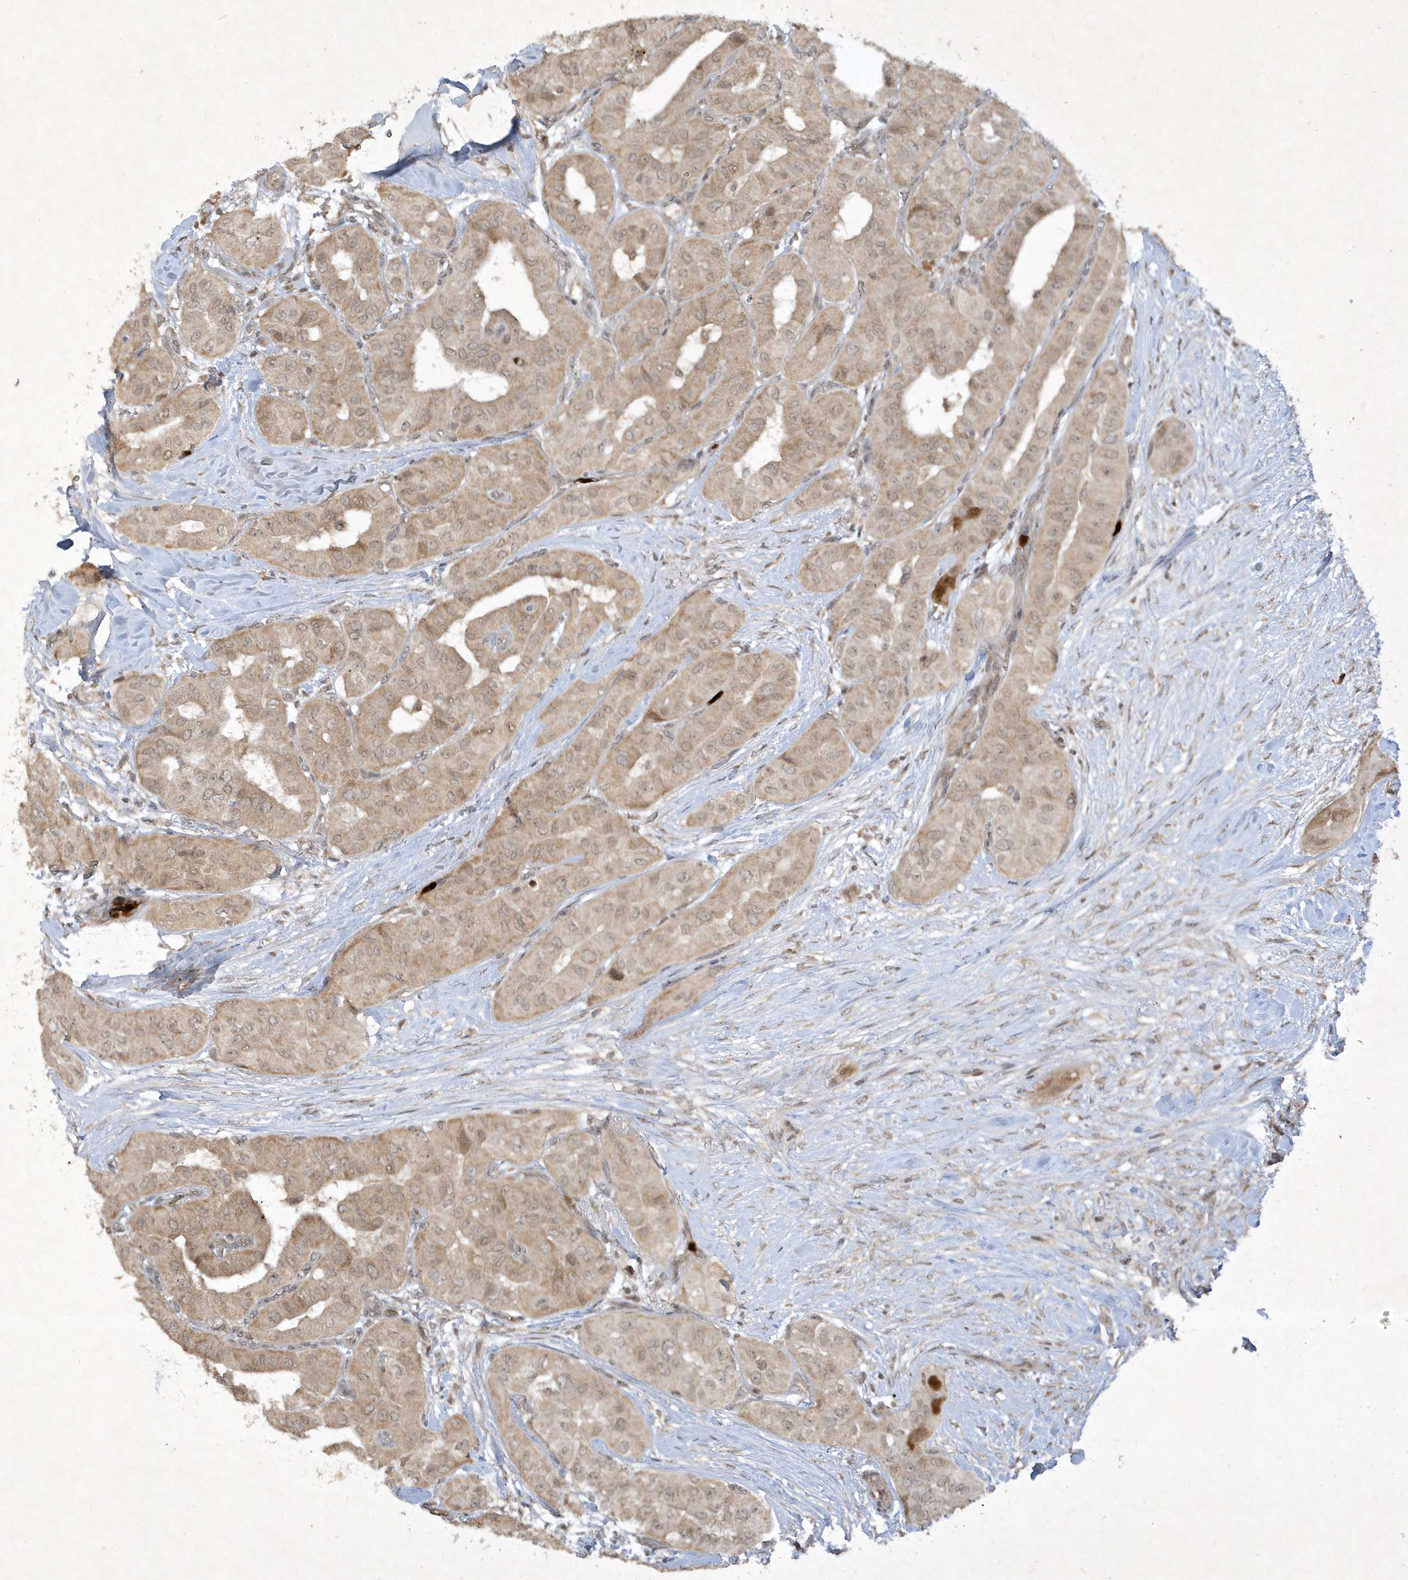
{"staining": {"intensity": "weak", "quantity": ">75%", "location": "cytoplasmic/membranous"}, "tissue": "thyroid cancer", "cell_type": "Tumor cells", "image_type": "cancer", "snomed": [{"axis": "morphology", "description": "Papillary adenocarcinoma, NOS"}, {"axis": "topography", "description": "Thyroid gland"}], "caption": "Protein expression analysis of human thyroid cancer reveals weak cytoplasmic/membranous staining in about >75% of tumor cells. The staining was performed using DAB (3,3'-diaminobenzidine) to visualize the protein expression in brown, while the nuclei were stained in blue with hematoxylin (Magnification: 20x).", "gene": "ZNF213", "patient": {"sex": "female", "age": 59}}